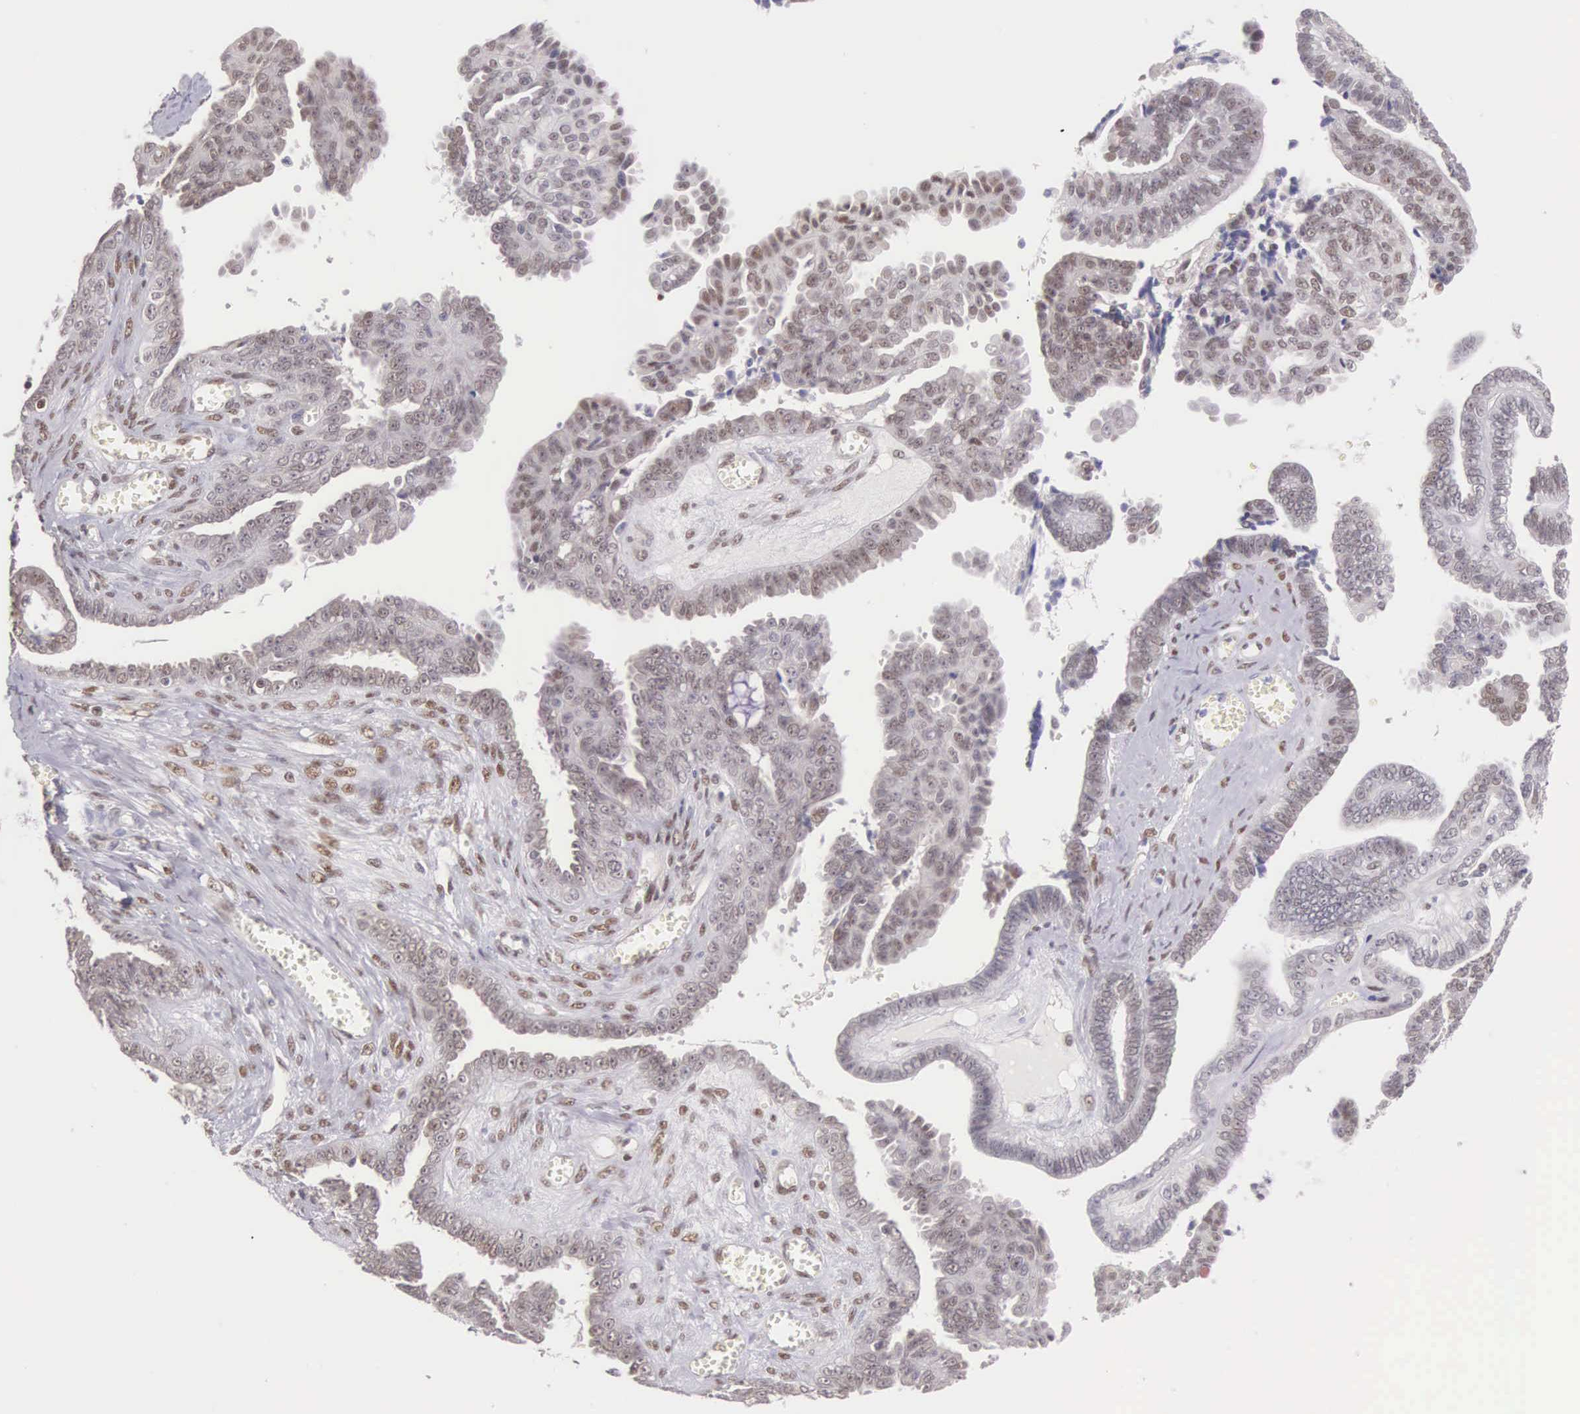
{"staining": {"intensity": "weak", "quantity": "25%-75%", "location": "nuclear"}, "tissue": "ovarian cancer", "cell_type": "Tumor cells", "image_type": "cancer", "snomed": [{"axis": "morphology", "description": "Cystadenocarcinoma, serous, NOS"}, {"axis": "topography", "description": "Ovary"}], "caption": "IHC of human ovarian serous cystadenocarcinoma shows low levels of weak nuclear expression in about 25%-75% of tumor cells. (DAB (3,3'-diaminobenzidine) = brown stain, brightfield microscopy at high magnification).", "gene": "CCDC117", "patient": {"sex": "female", "age": 71}}